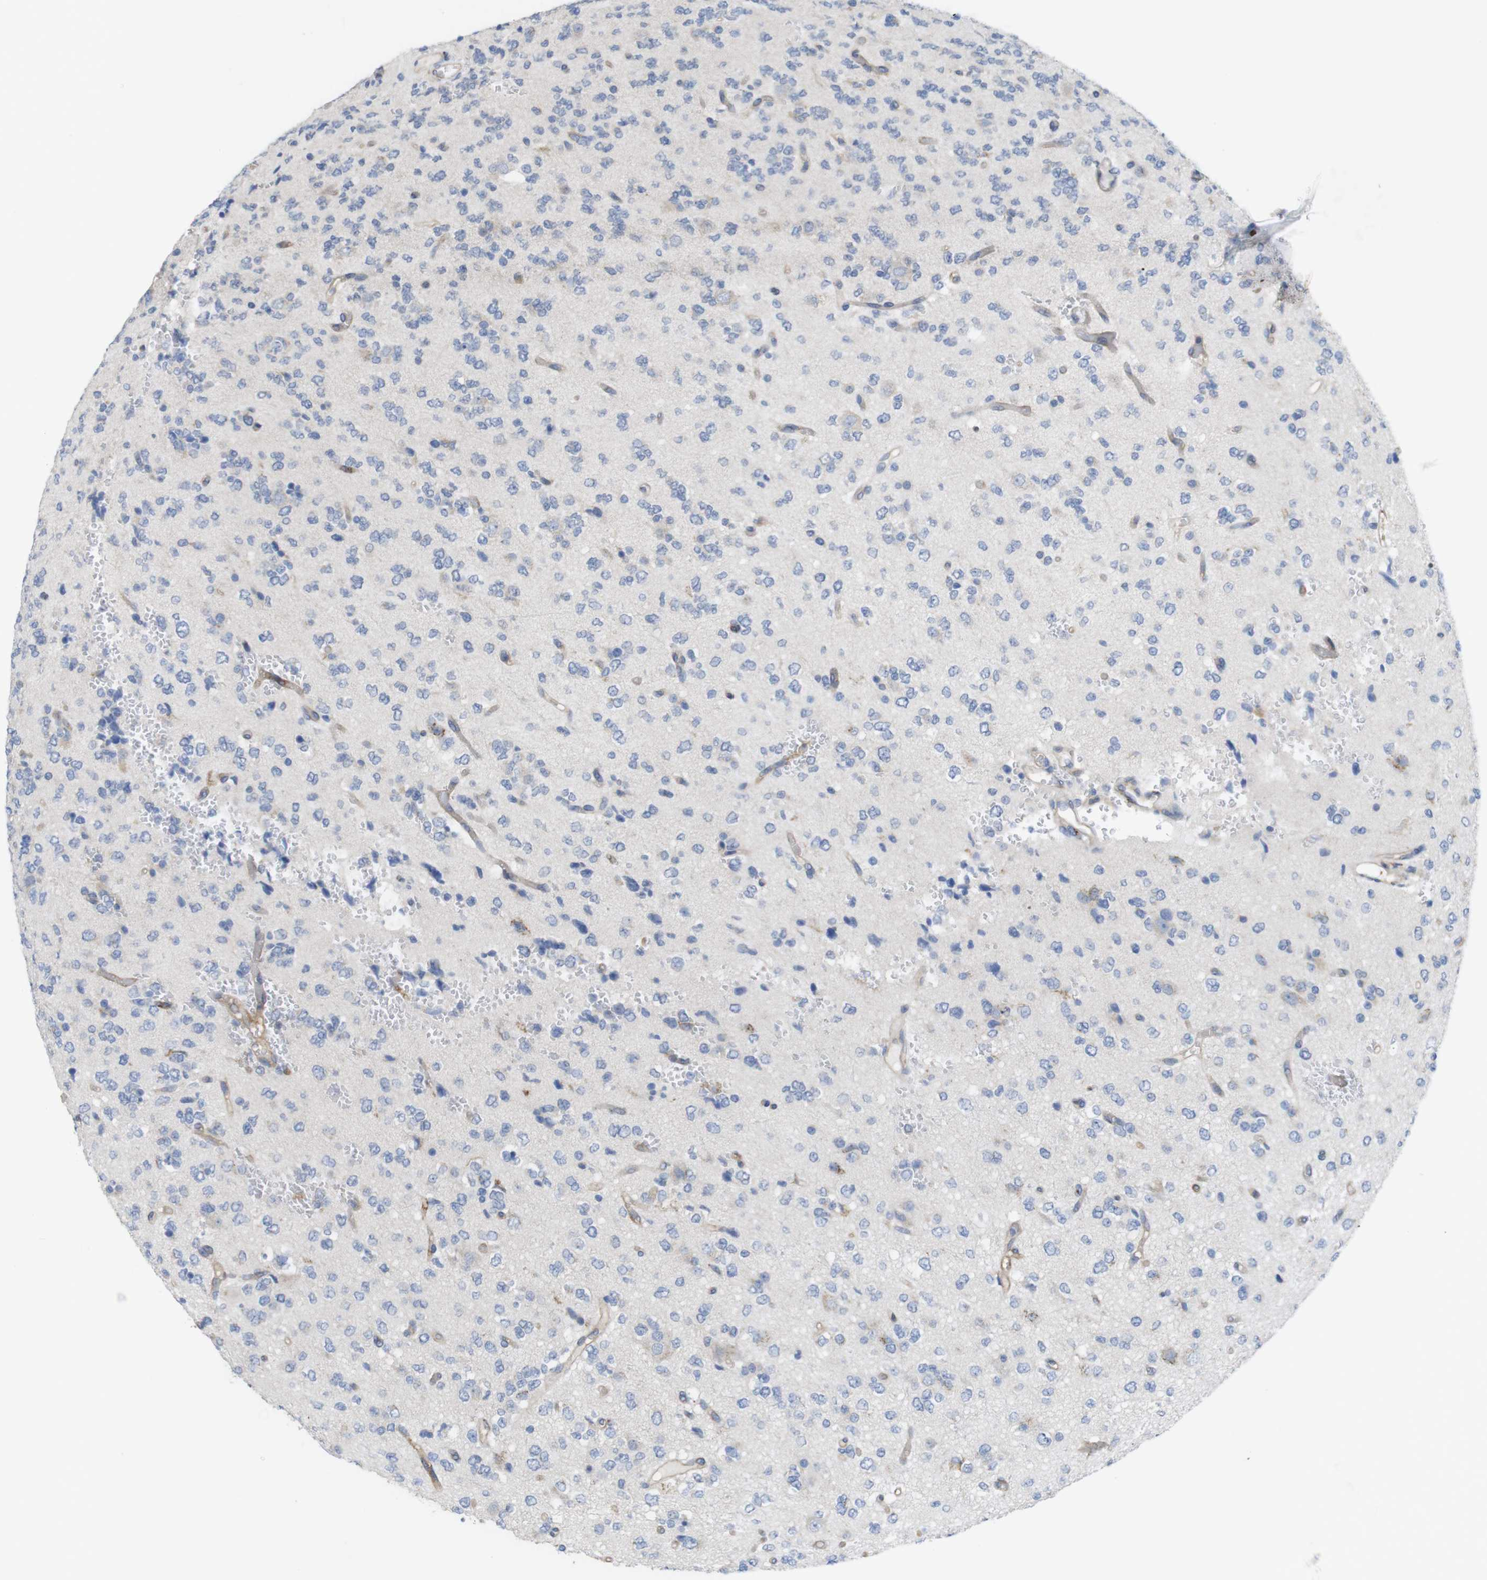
{"staining": {"intensity": "negative", "quantity": "none", "location": "none"}, "tissue": "glioma", "cell_type": "Tumor cells", "image_type": "cancer", "snomed": [{"axis": "morphology", "description": "Glioma, malignant, Low grade"}, {"axis": "topography", "description": "Brain"}], "caption": "IHC of human malignant glioma (low-grade) displays no positivity in tumor cells.", "gene": "CCR6", "patient": {"sex": "male", "age": 38}}